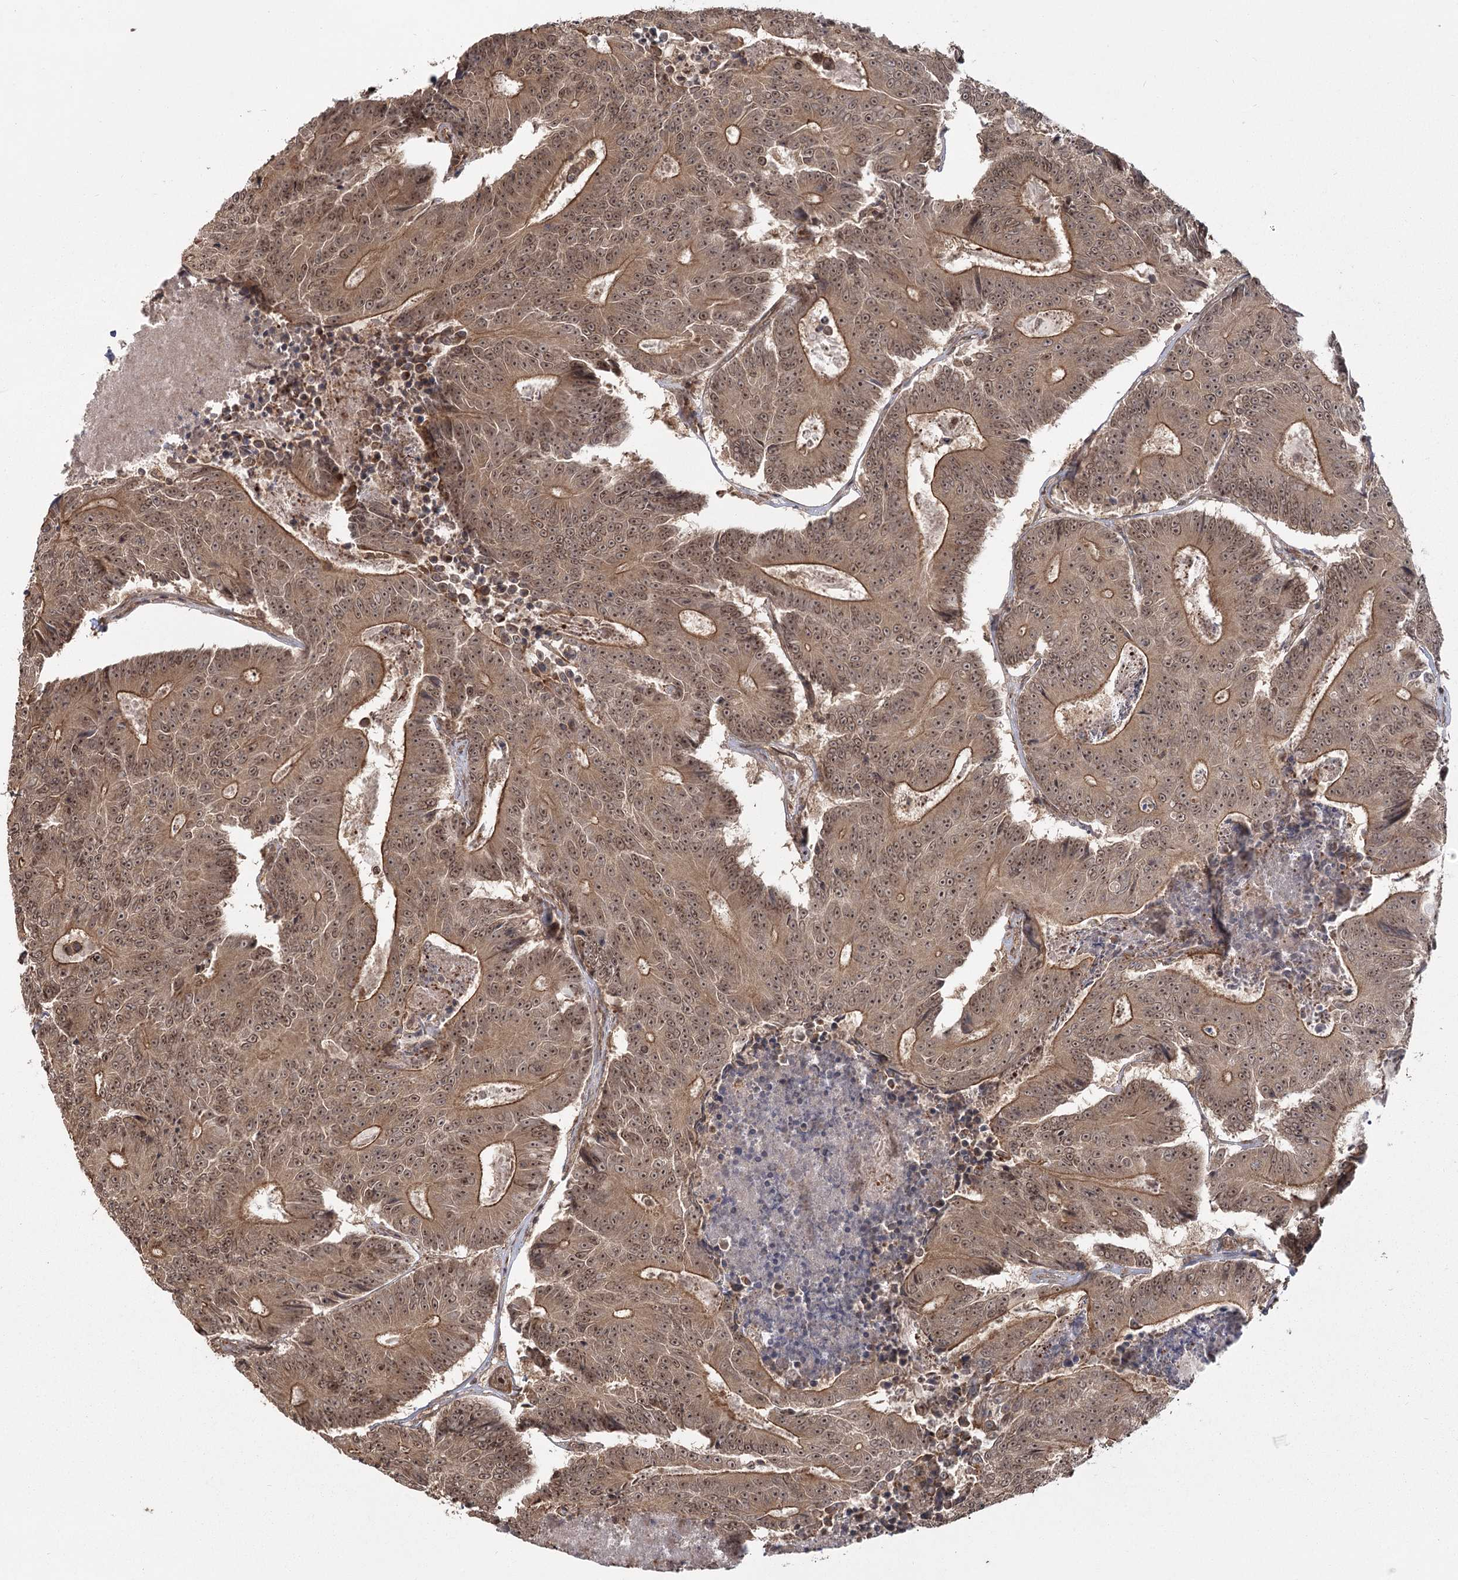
{"staining": {"intensity": "moderate", "quantity": ">75%", "location": "cytoplasmic/membranous,nuclear"}, "tissue": "colorectal cancer", "cell_type": "Tumor cells", "image_type": "cancer", "snomed": [{"axis": "morphology", "description": "Adenocarcinoma, NOS"}, {"axis": "topography", "description": "Colon"}], "caption": "Approximately >75% of tumor cells in colorectal adenocarcinoma demonstrate moderate cytoplasmic/membranous and nuclear protein expression as visualized by brown immunohistochemical staining.", "gene": "R3HDM2", "patient": {"sex": "male", "age": 83}}